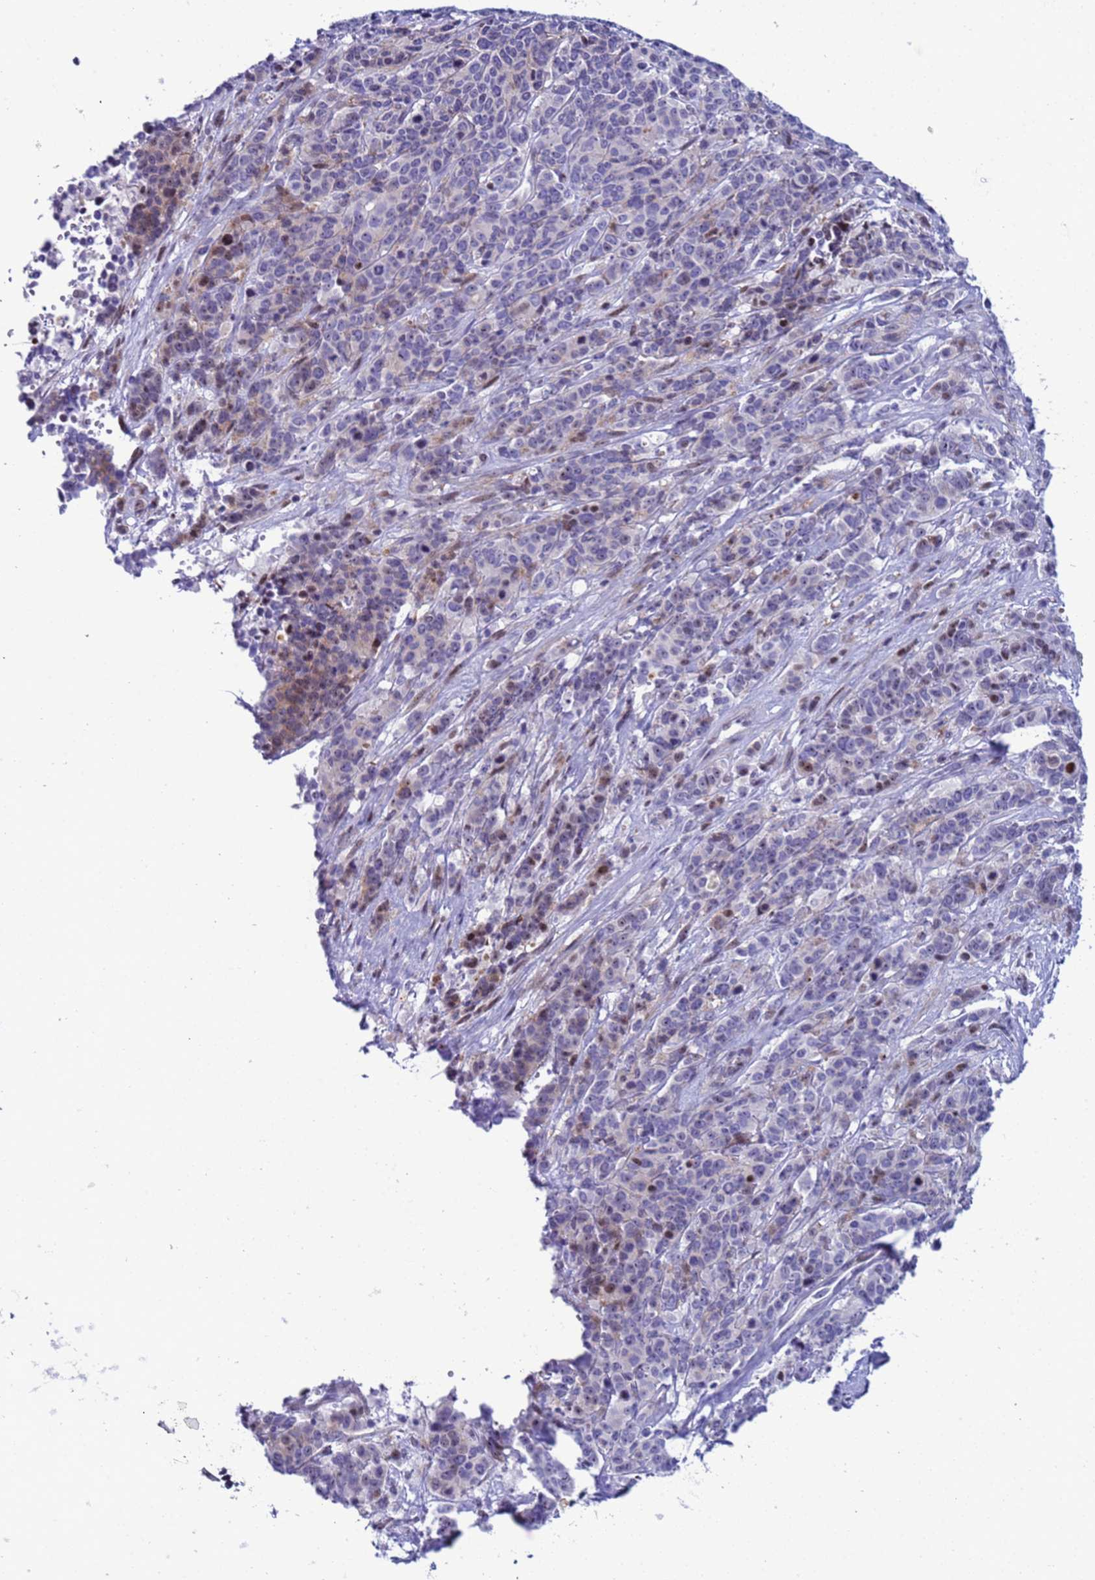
{"staining": {"intensity": "moderate", "quantity": "<25%", "location": "nuclear"}, "tissue": "cervical cancer", "cell_type": "Tumor cells", "image_type": "cancer", "snomed": [{"axis": "morphology", "description": "Squamous cell carcinoma, NOS"}, {"axis": "topography", "description": "Cervix"}], "caption": "DAB (3,3'-diaminobenzidine) immunohistochemical staining of cervical cancer (squamous cell carcinoma) reveals moderate nuclear protein positivity in approximately <25% of tumor cells.", "gene": "POP5", "patient": {"sex": "female", "age": 60}}